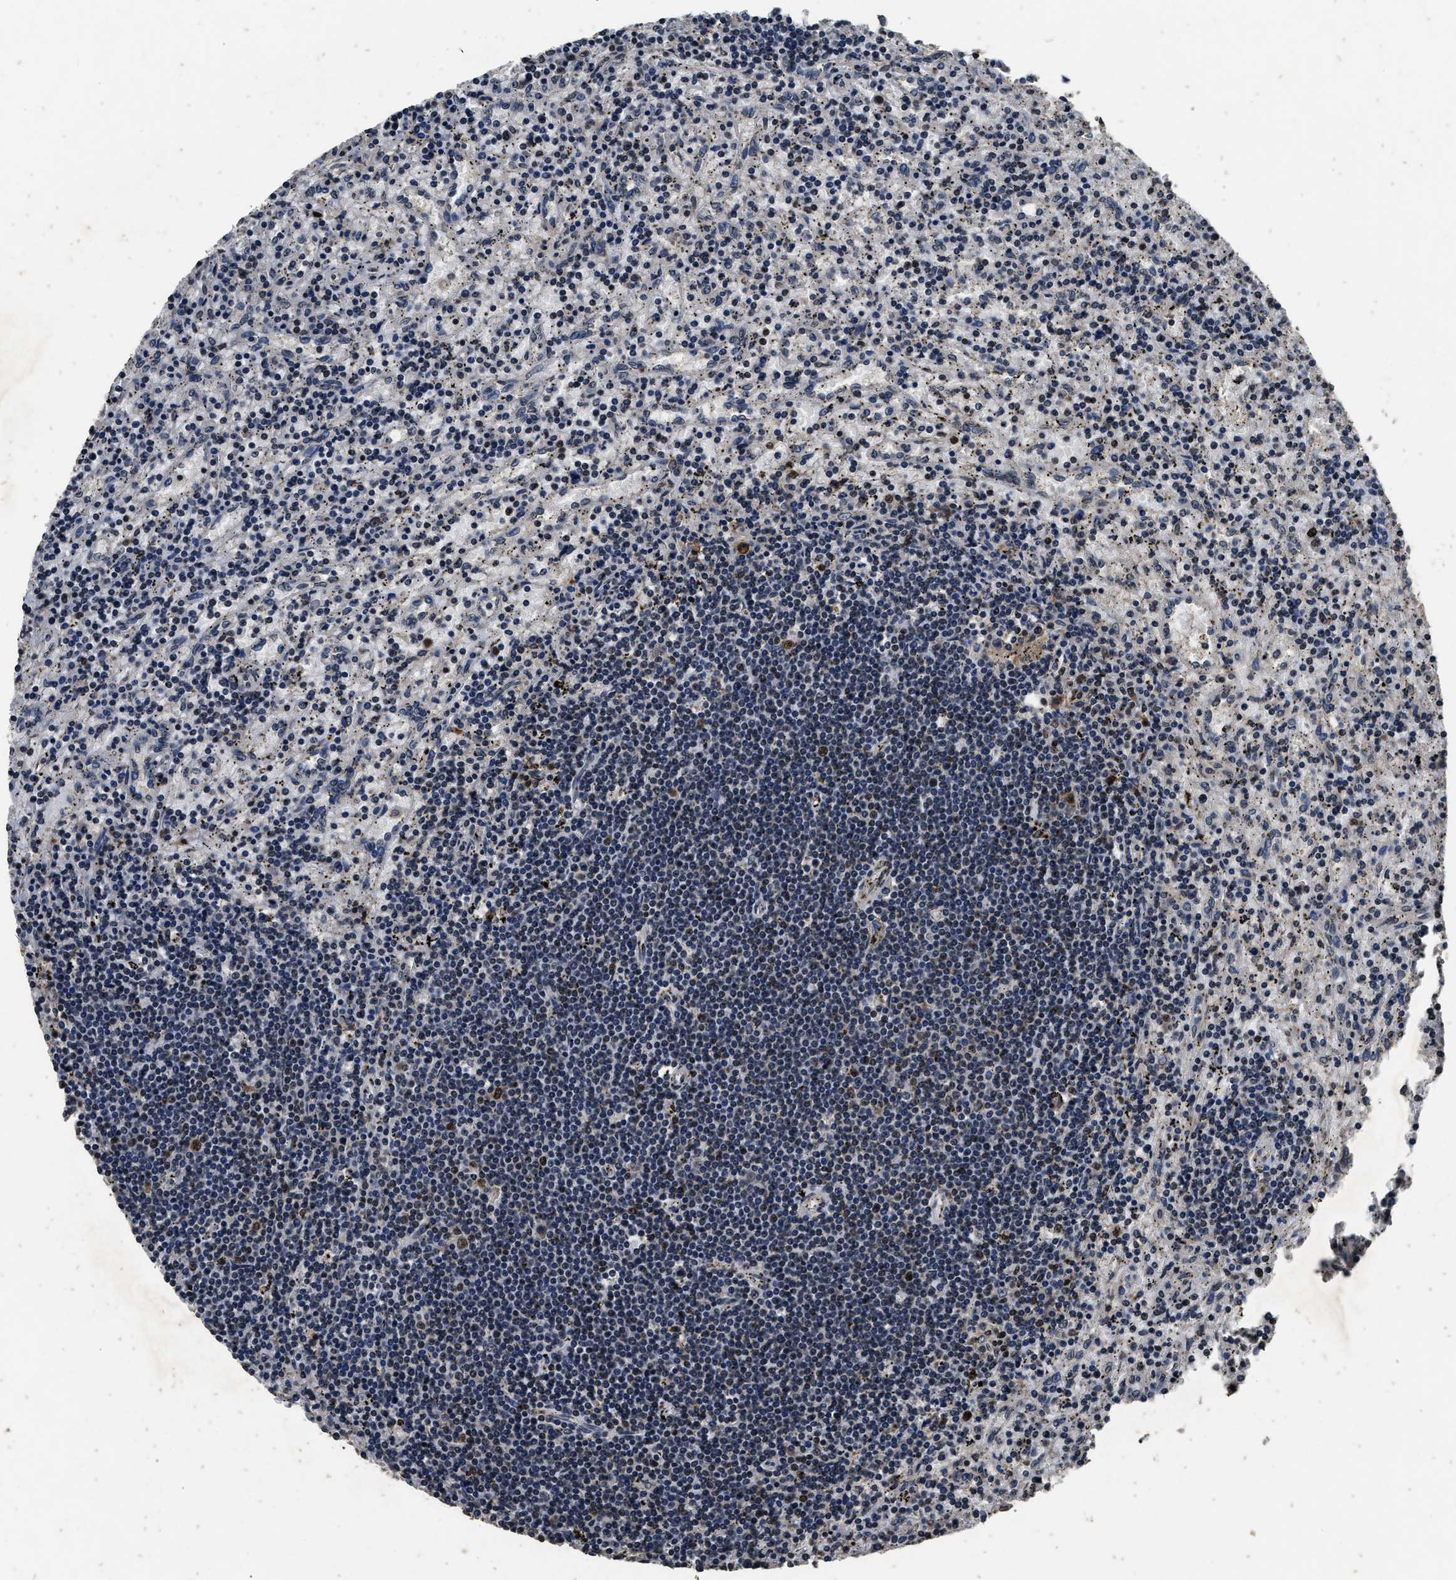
{"staining": {"intensity": "moderate", "quantity": "<25%", "location": "nuclear"}, "tissue": "lymphoma", "cell_type": "Tumor cells", "image_type": "cancer", "snomed": [{"axis": "morphology", "description": "Malignant lymphoma, non-Hodgkin's type, Low grade"}, {"axis": "topography", "description": "Spleen"}], "caption": "Immunohistochemistry image of human lymphoma stained for a protein (brown), which shows low levels of moderate nuclear expression in about <25% of tumor cells.", "gene": "CSTF1", "patient": {"sex": "male", "age": 76}}